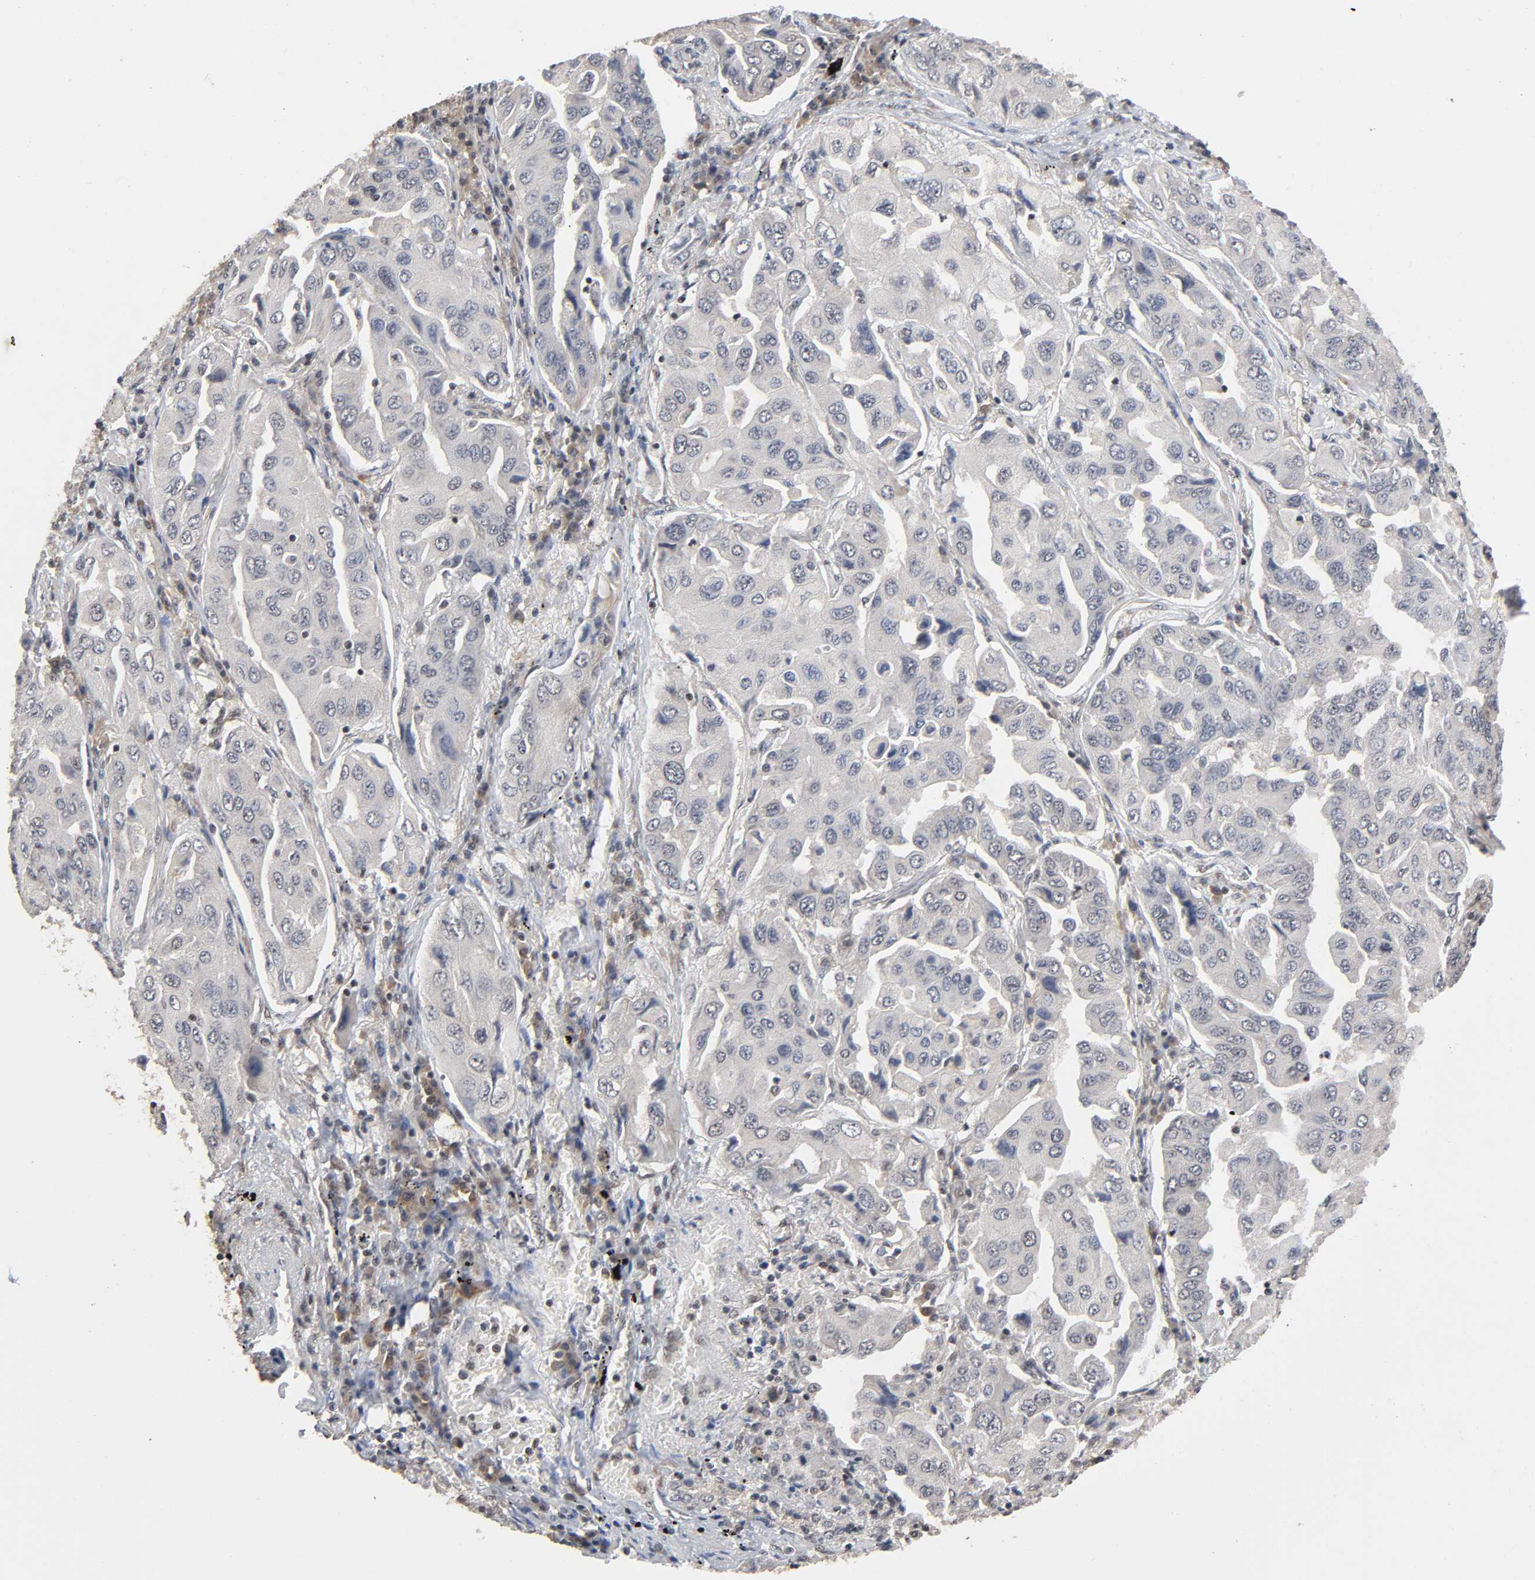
{"staining": {"intensity": "weak", "quantity": "25%-75%", "location": "cytoplasmic/membranous,nuclear"}, "tissue": "lung cancer", "cell_type": "Tumor cells", "image_type": "cancer", "snomed": [{"axis": "morphology", "description": "Adenocarcinoma, NOS"}, {"axis": "topography", "description": "Lung"}], "caption": "Approximately 25%-75% of tumor cells in adenocarcinoma (lung) display weak cytoplasmic/membranous and nuclear protein positivity as visualized by brown immunohistochemical staining.", "gene": "ZNF384", "patient": {"sex": "female", "age": 65}}